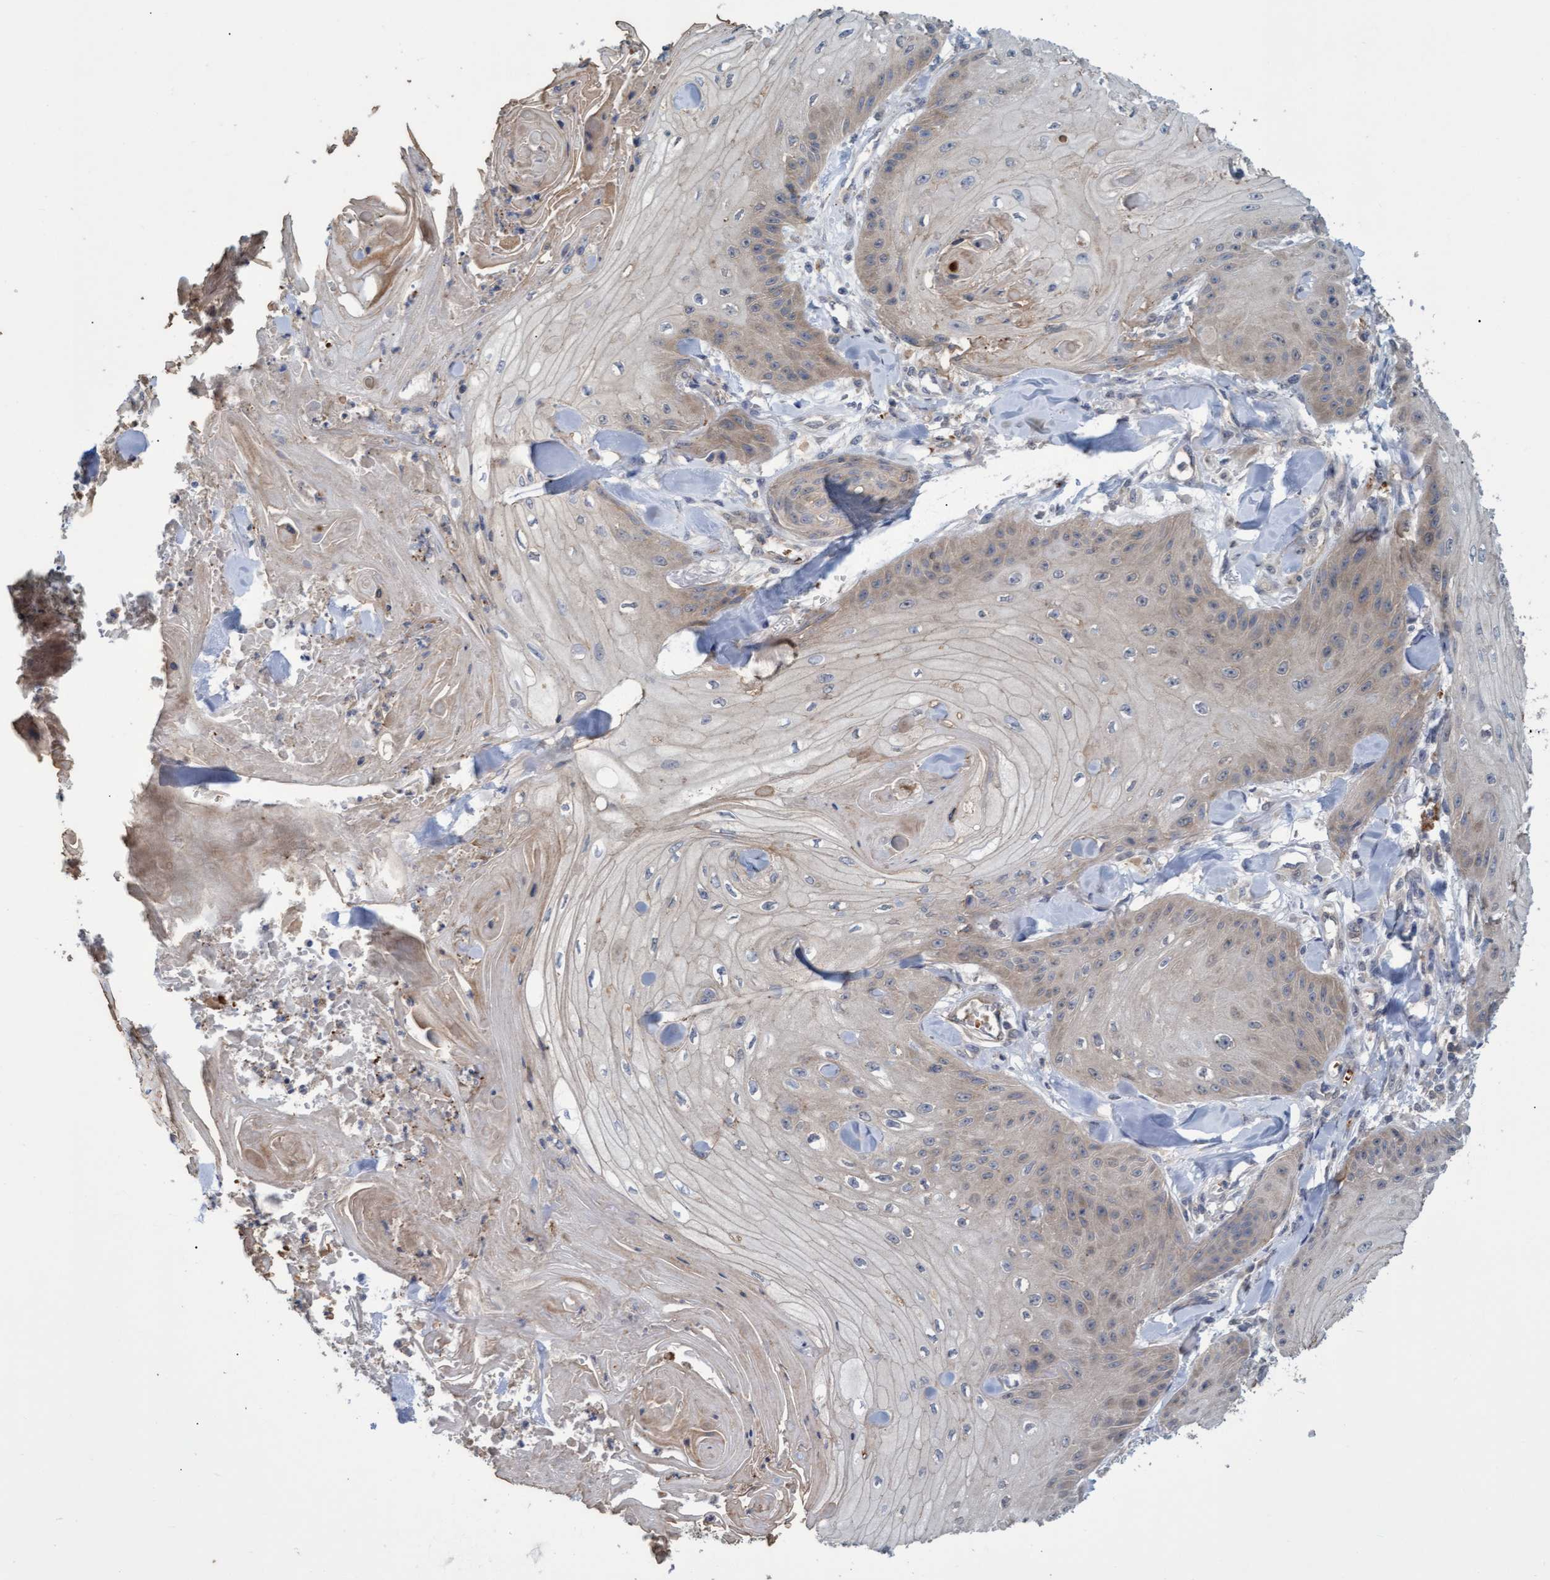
{"staining": {"intensity": "weak", "quantity": "<25%", "location": "cytoplasmic/membranous"}, "tissue": "skin cancer", "cell_type": "Tumor cells", "image_type": "cancer", "snomed": [{"axis": "morphology", "description": "Squamous cell carcinoma, NOS"}, {"axis": "topography", "description": "Skin"}], "caption": "DAB (3,3'-diaminobenzidine) immunohistochemical staining of skin cancer (squamous cell carcinoma) exhibits no significant staining in tumor cells.", "gene": "NAA15", "patient": {"sex": "male", "age": 74}}